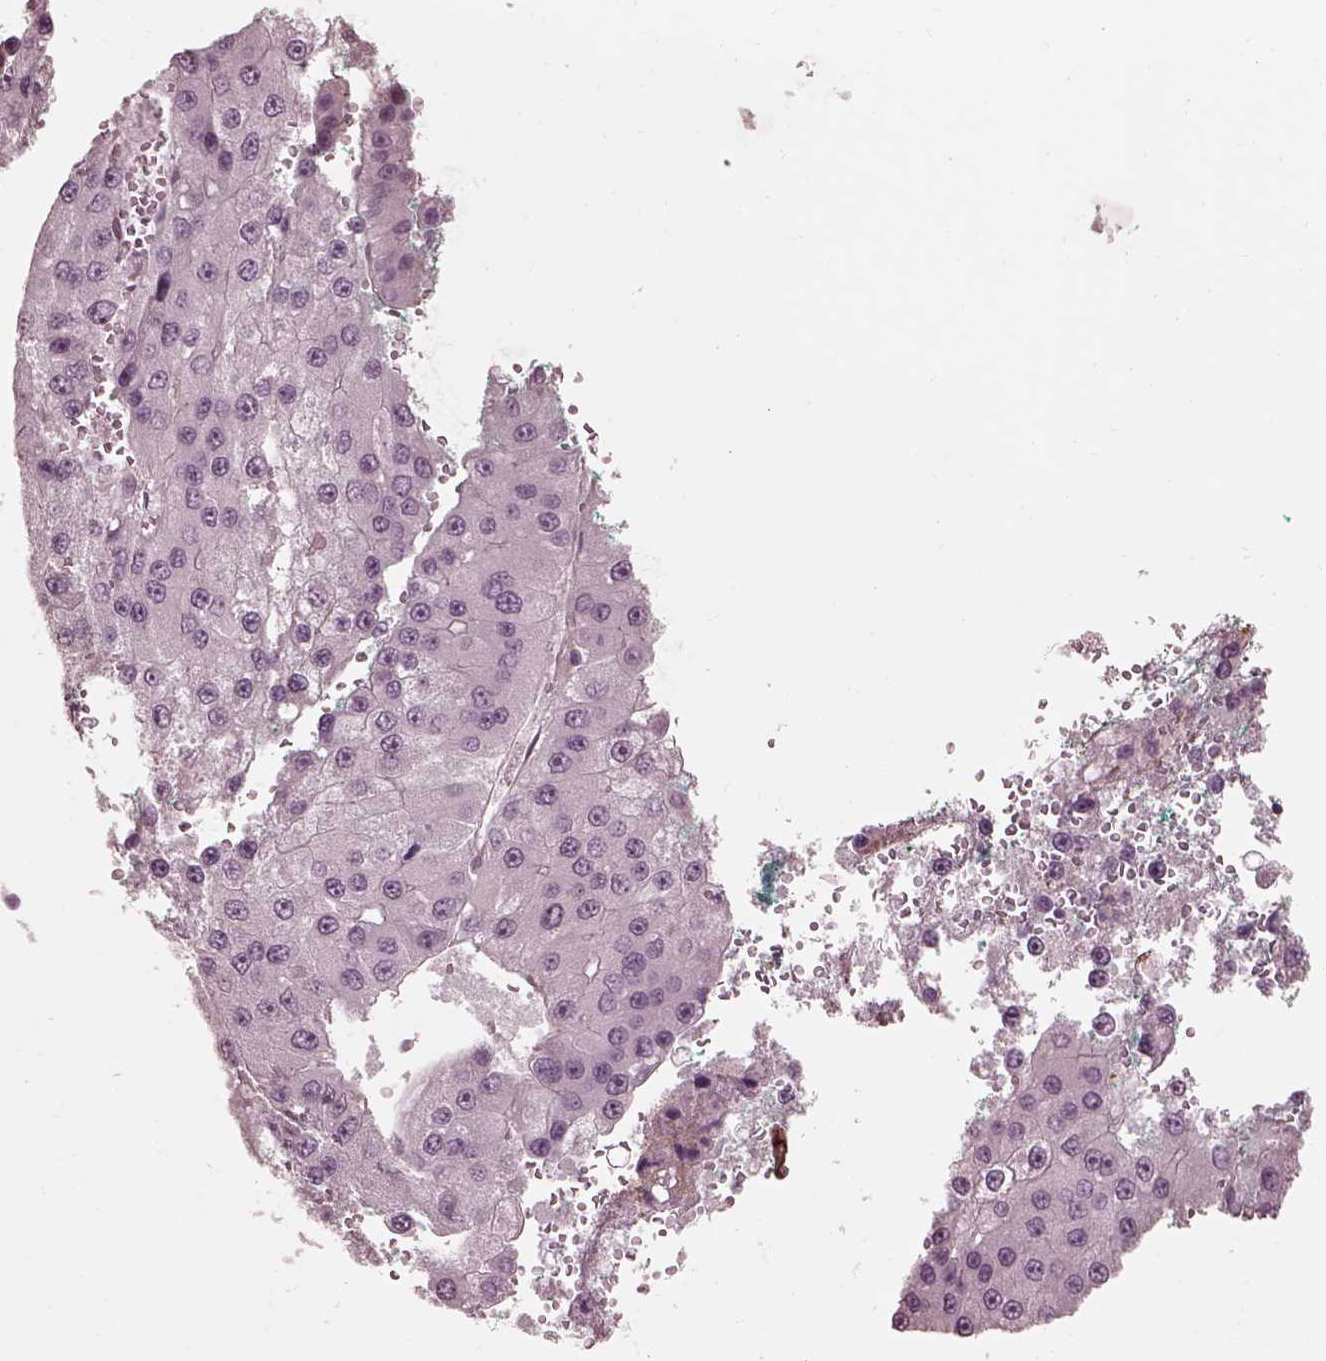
{"staining": {"intensity": "negative", "quantity": "none", "location": "none"}, "tissue": "liver cancer", "cell_type": "Tumor cells", "image_type": "cancer", "snomed": [{"axis": "morphology", "description": "Carcinoma, Hepatocellular, NOS"}, {"axis": "topography", "description": "Liver"}], "caption": "Tumor cells show no significant protein expression in hepatocellular carcinoma (liver).", "gene": "EFEMP1", "patient": {"sex": "female", "age": 73}}